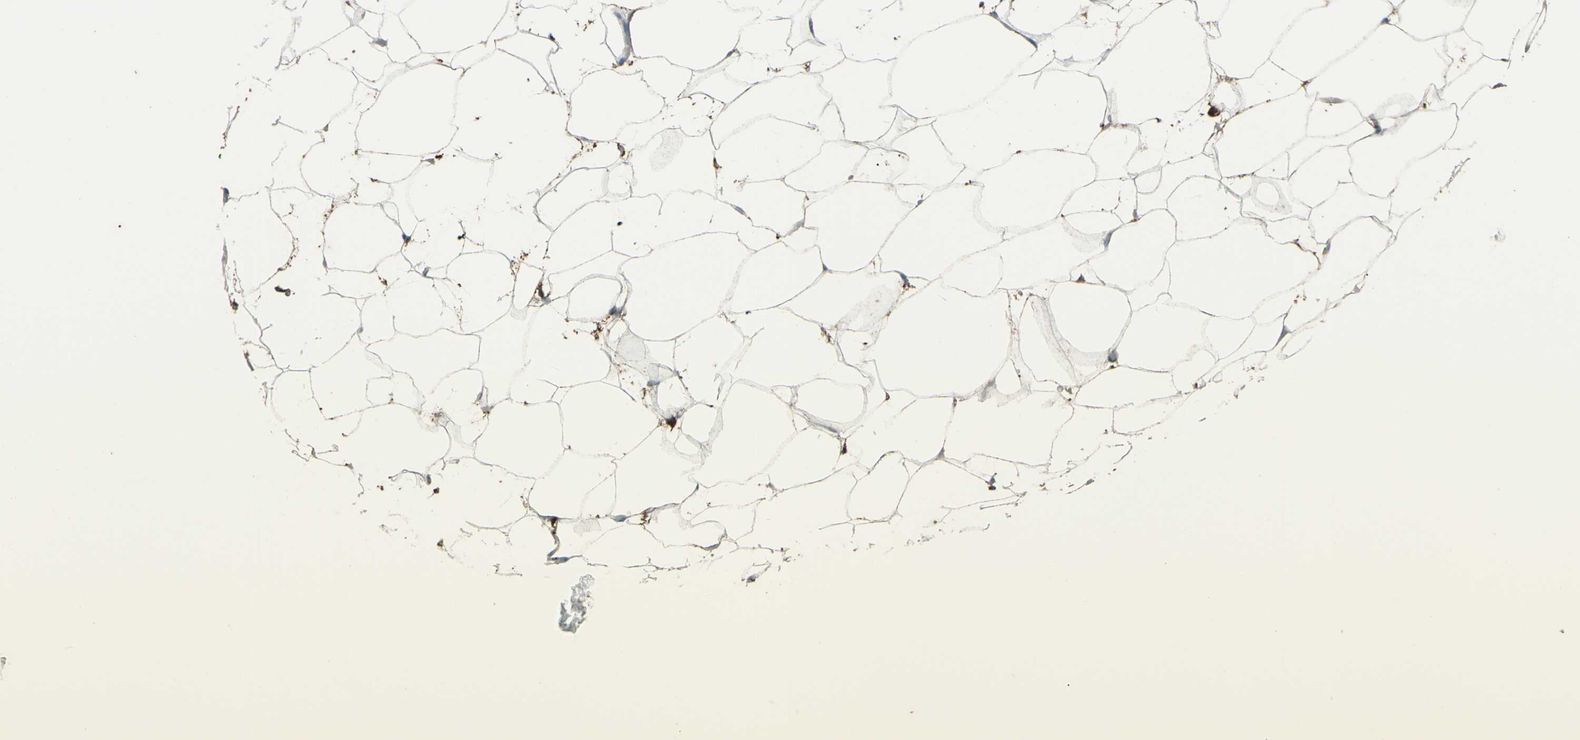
{"staining": {"intensity": "moderate", "quantity": ">75%", "location": "cytoplasmic/membranous"}, "tissue": "adipose tissue", "cell_type": "Adipocytes", "image_type": "normal", "snomed": [{"axis": "morphology", "description": "Normal tissue, NOS"}, {"axis": "topography", "description": "Breast"}, {"axis": "topography", "description": "Adipose tissue"}], "caption": "IHC image of unremarkable adipose tissue: adipose tissue stained using IHC shows medium levels of moderate protein expression localized specifically in the cytoplasmic/membranous of adipocytes, appearing as a cytoplasmic/membranous brown color.", "gene": "SMO", "patient": {"sex": "female", "age": 25}}